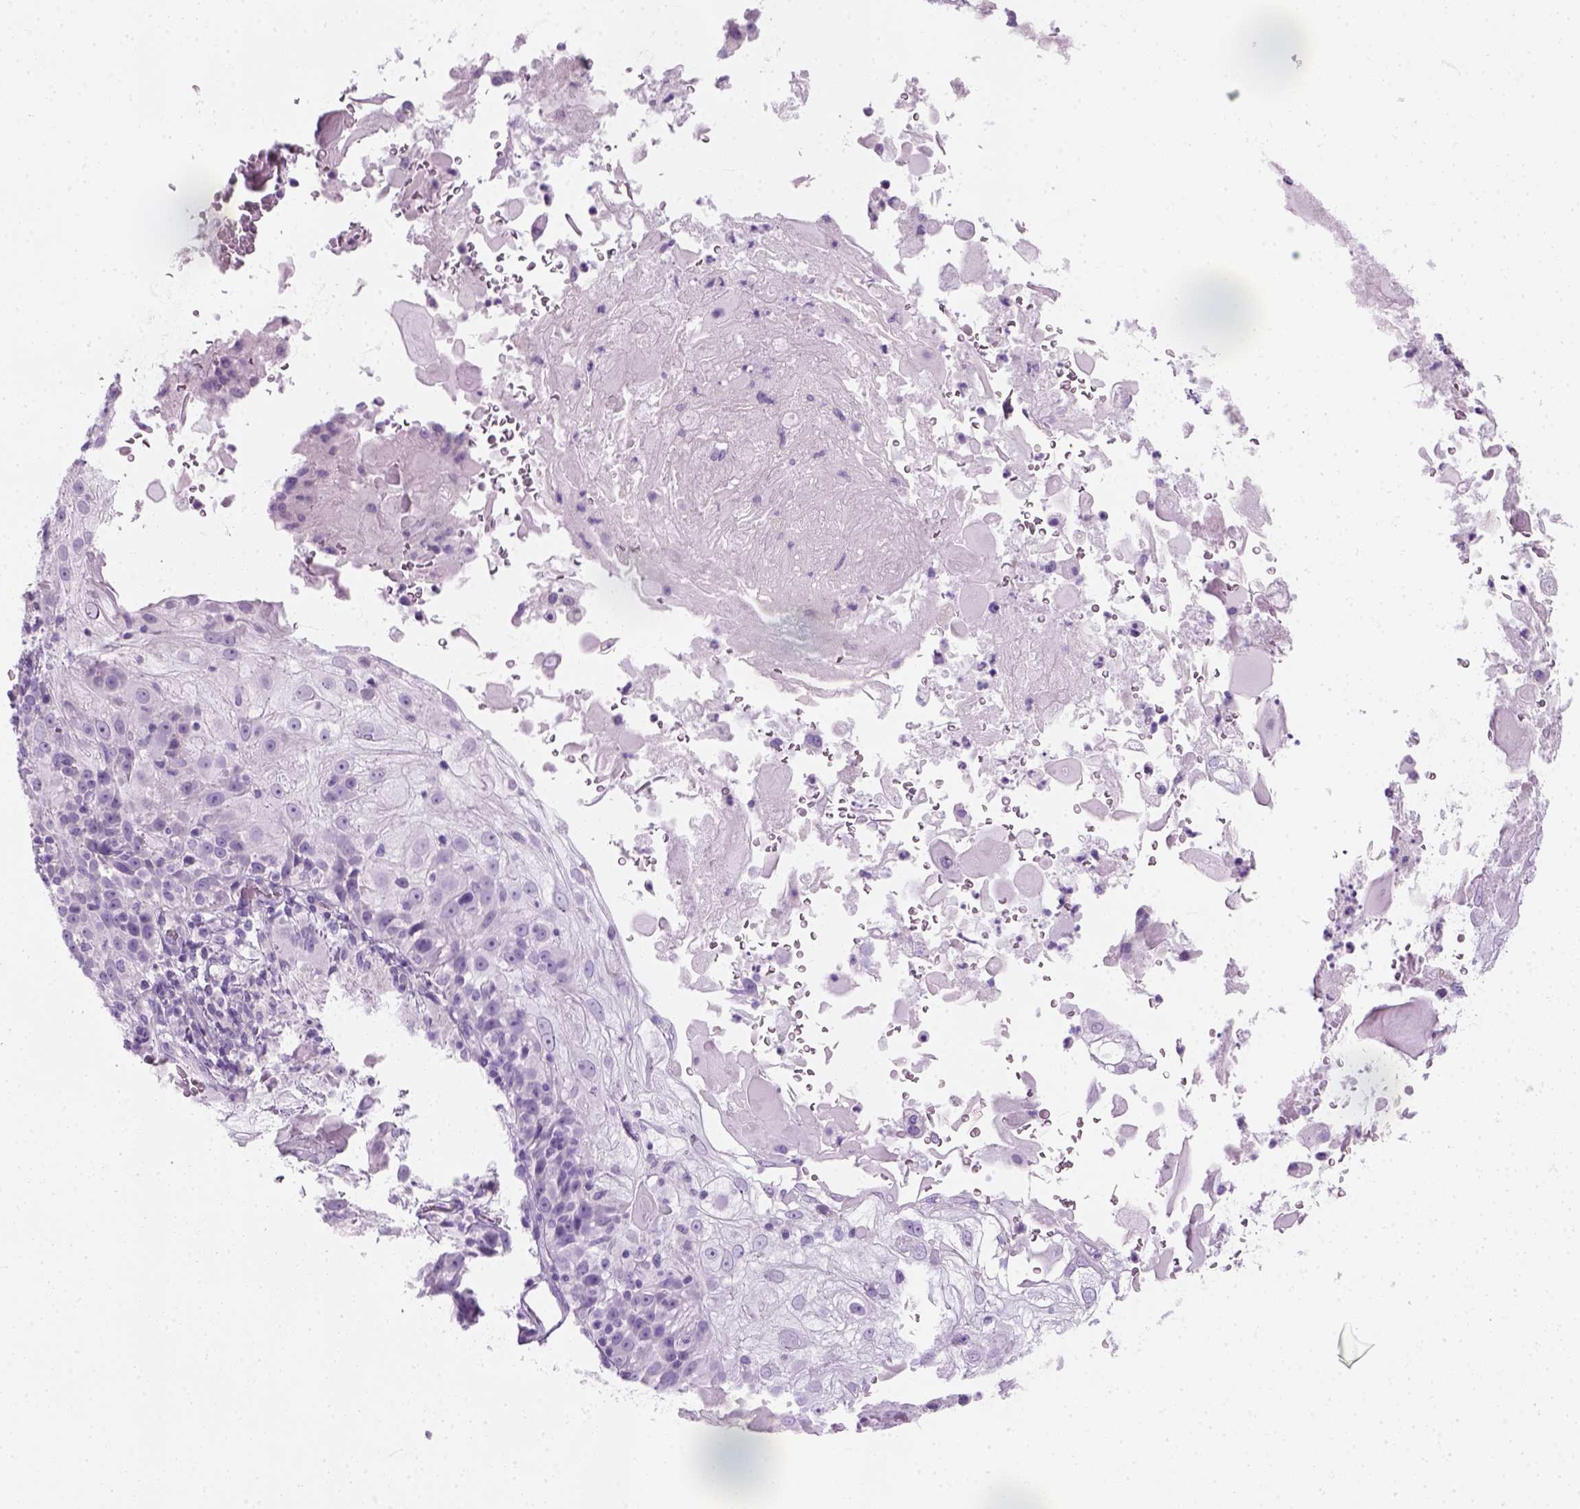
{"staining": {"intensity": "negative", "quantity": "none", "location": "none"}, "tissue": "skin cancer", "cell_type": "Tumor cells", "image_type": "cancer", "snomed": [{"axis": "morphology", "description": "Normal tissue, NOS"}, {"axis": "morphology", "description": "Squamous cell carcinoma, NOS"}, {"axis": "topography", "description": "Skin"}], "caption": "Immunohistochemistry (IHC) of squamous cell carcinoma (skin) demonstrates no staining in tumor cells.", "gene": "SLC12A5", "patient": {"sex": "female", "age": 83}}